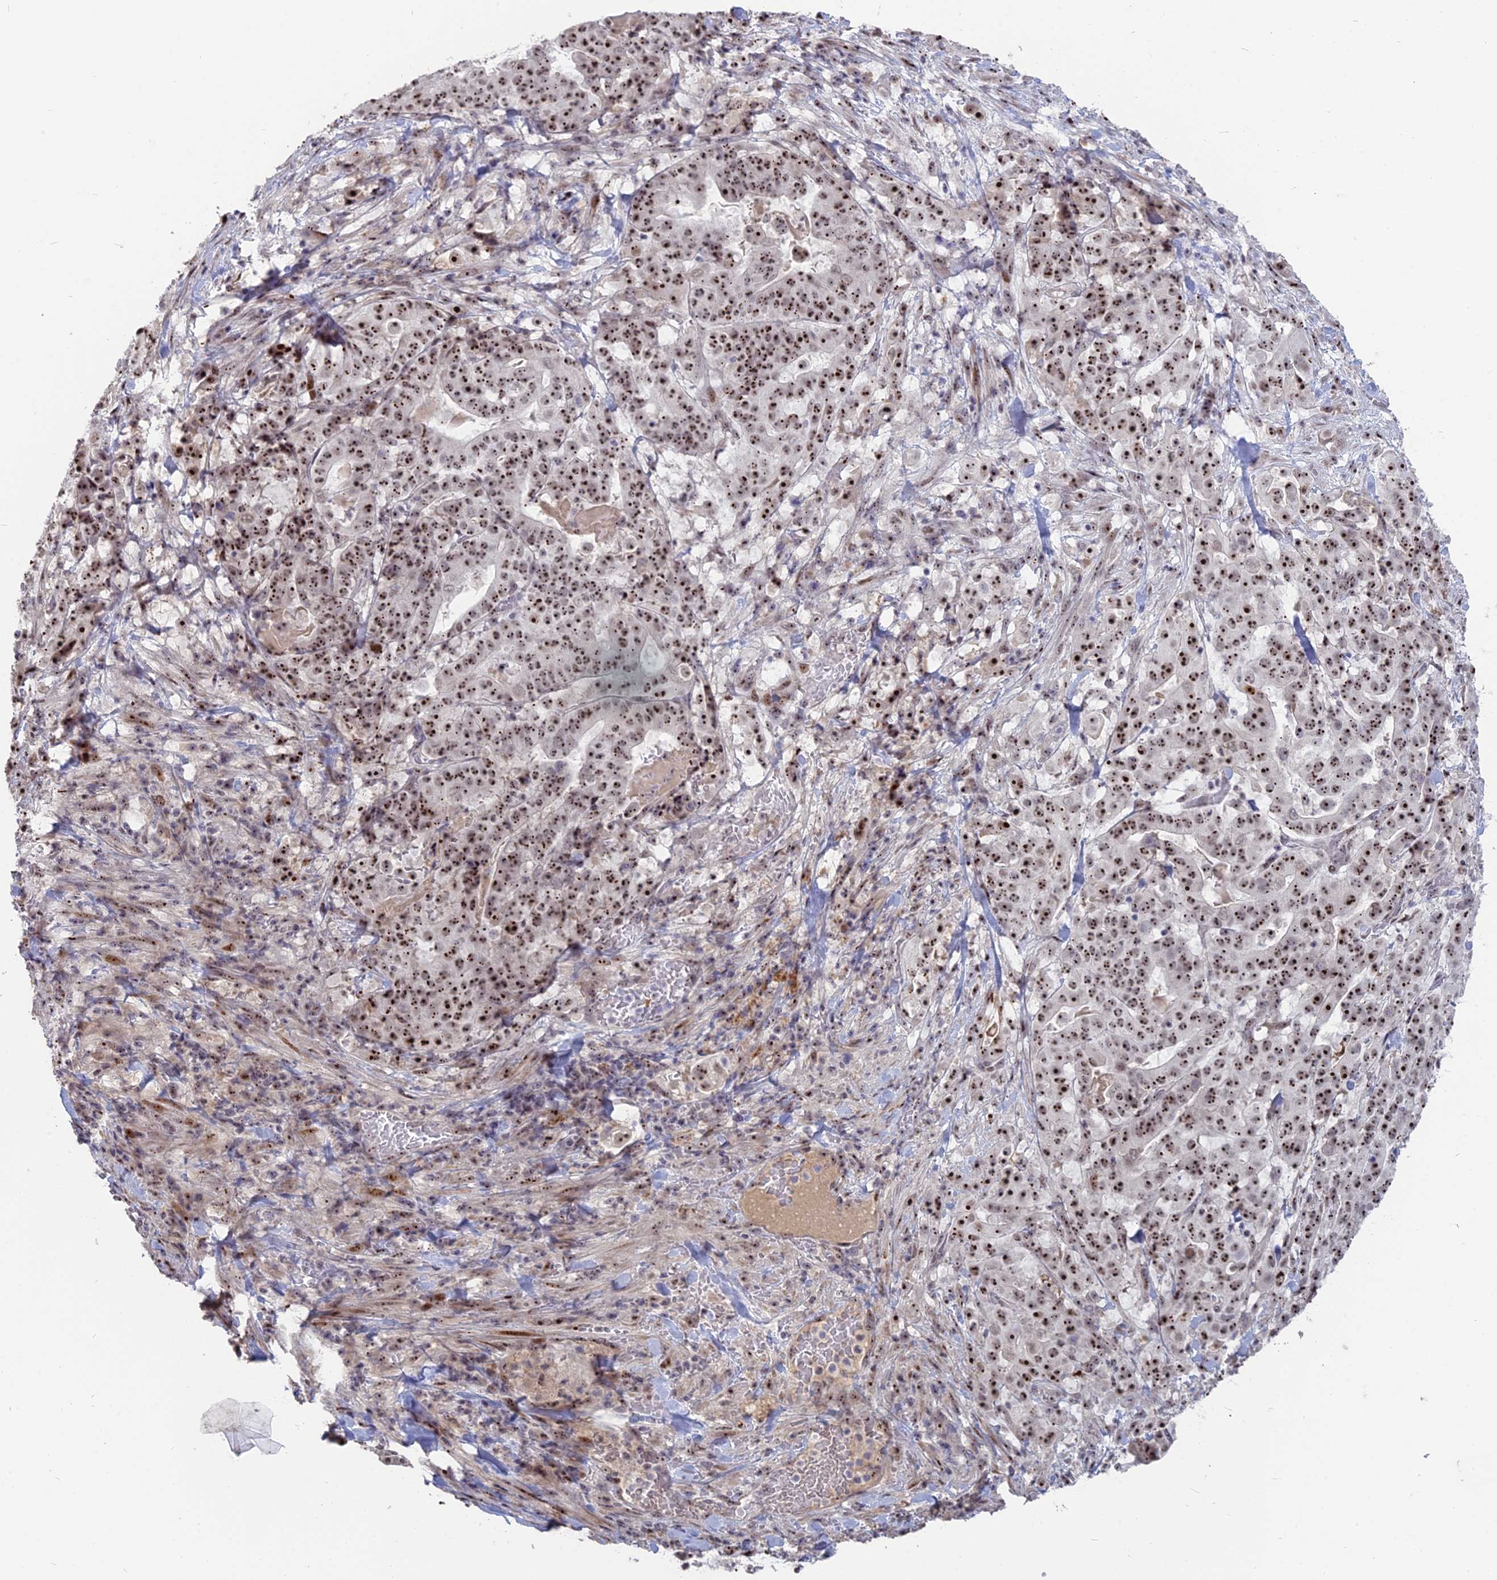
{"staining": {"intensity": "strong", "quantity": ">75%", "location": "nuclear"}, "tissue": "stomach cancer", "cell_type": "Tumor cells", "image_type": "cancer", "snomed": [{"axis": "morphology", "description": "Adenocarcinoma, NOS"}, {"axis": "topography", "description": "Stomach"}], "caption": "An image of human stomach cancer (adenocarcinoma) stained for a protein displays strong nuclear brown staining in tumor cells. Nuclei are stained in blue.", "gene": "FAM131A", "patient": {"sex": "male", "age": 48}}